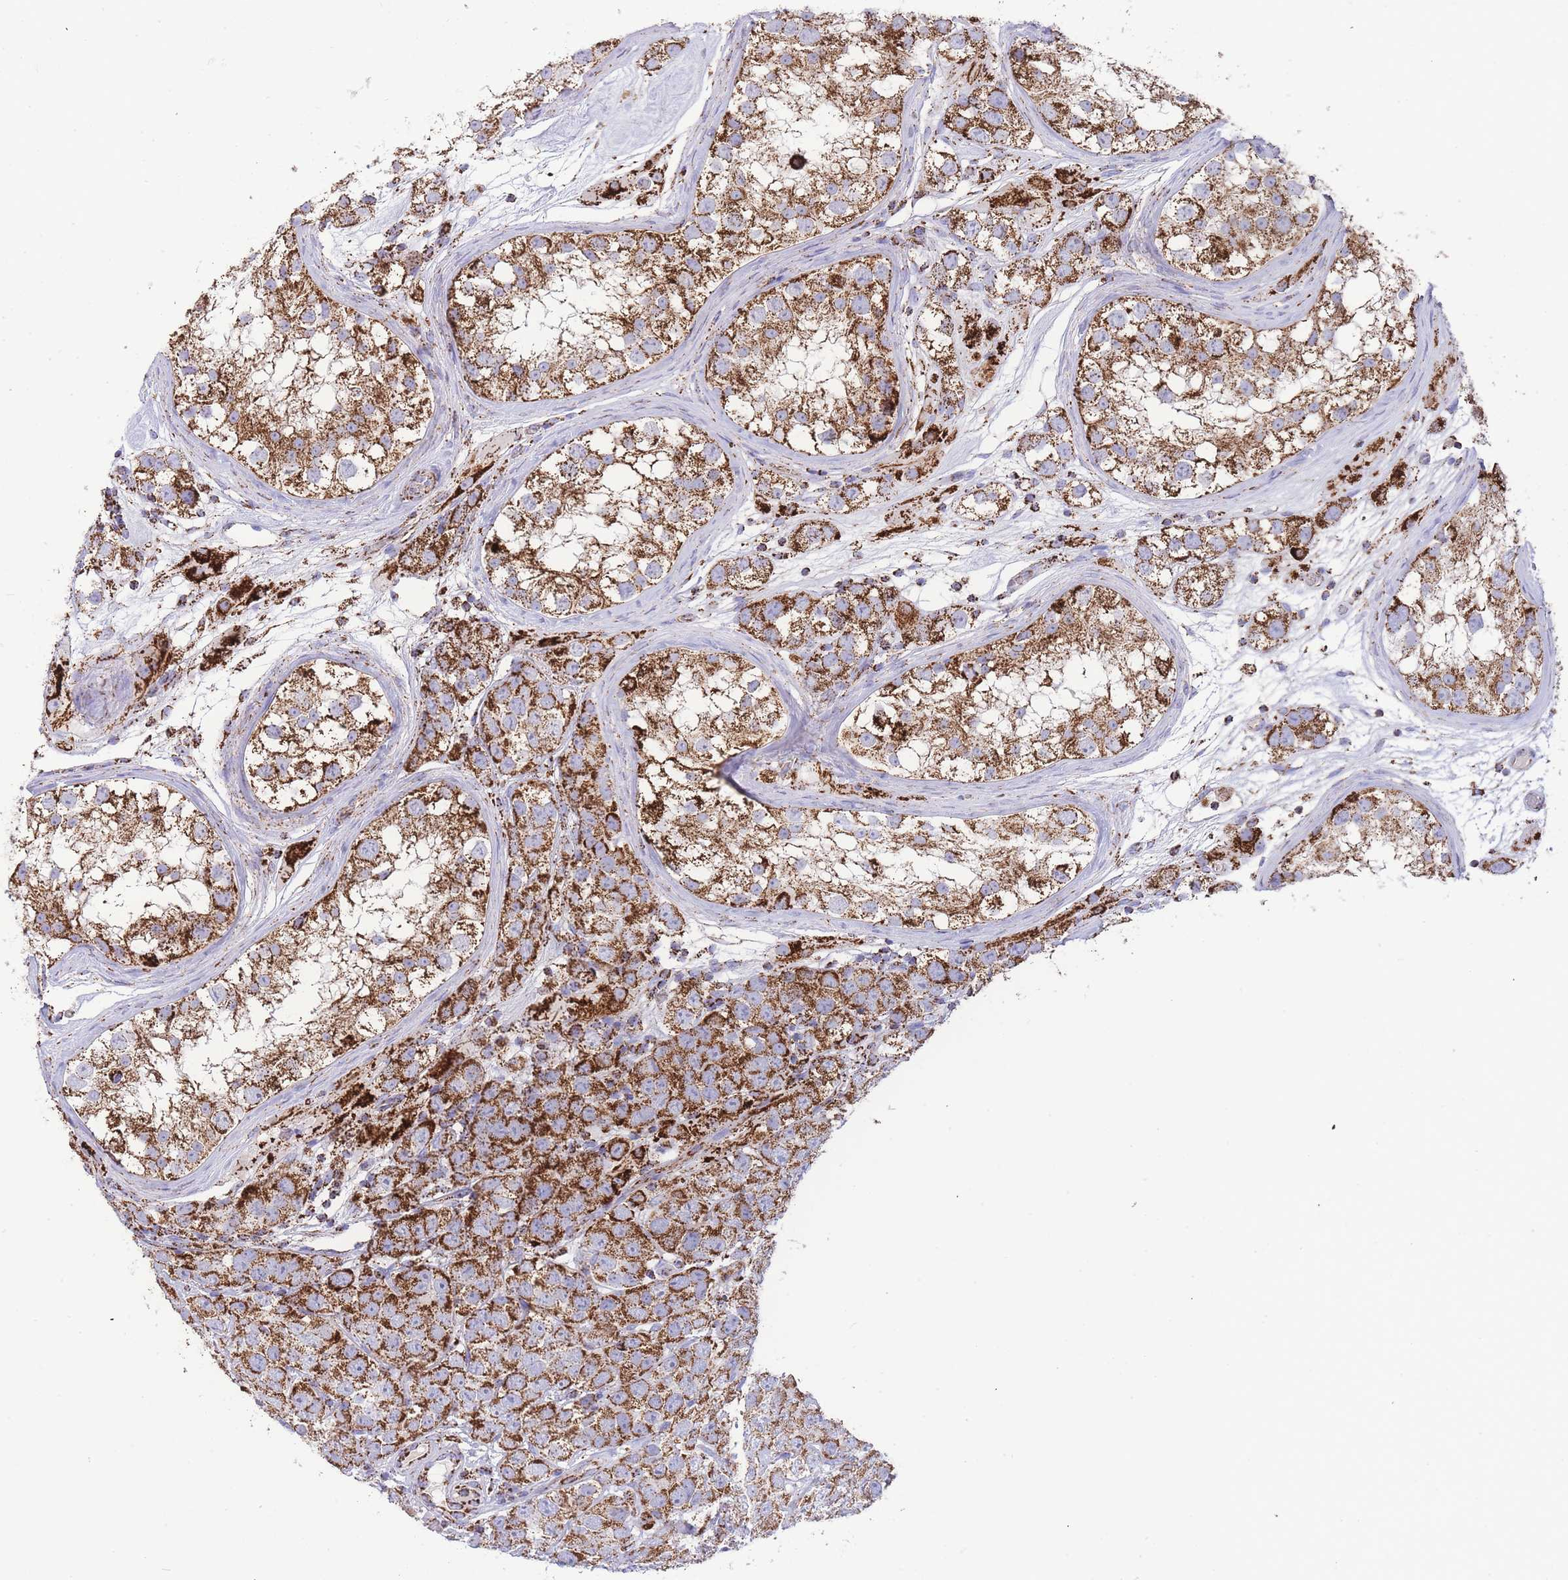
{"staining": {"intensity": "strong", "quantity": ">75%", "location": "cytoplasmic/membranous"}, "tissue": "testis cancer", "cell_type": "Tumor cells", "image_type": "cancer", "snomed": [{"axis": "morphology", "description": "Seminoma, NOS"}, {"axis": "topography", "description": "Testis"}], "caption": "Testis cancer (seminoma) tissue demonstrates strong cytoplasmic/membranous expression in approximately >75% of tumor cells, visualized by immunohistochemistry.", "gene": "GSTM1", "patient": {"sex": "male", "age": 28}}